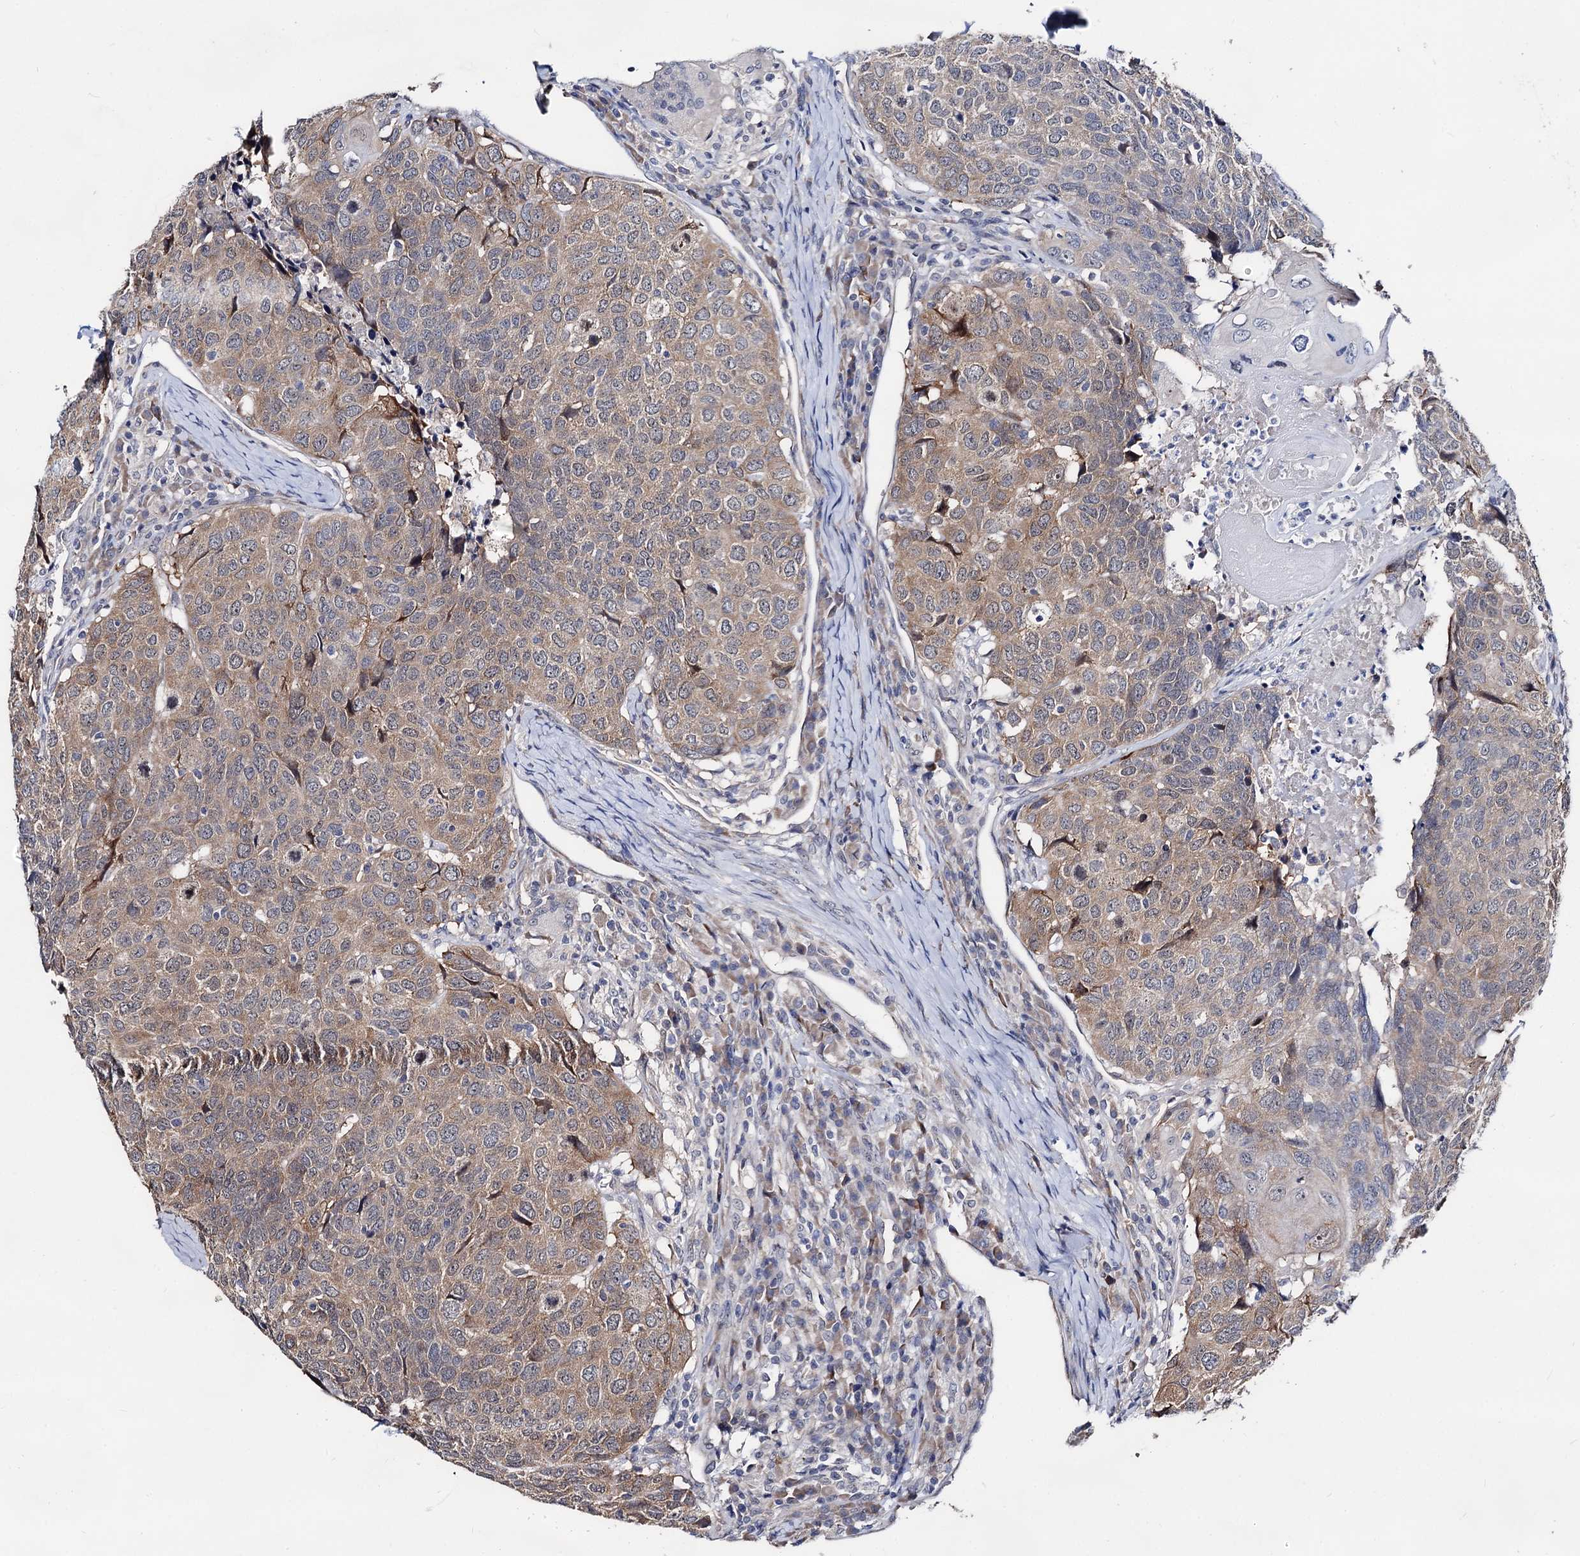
{"staining": {"intensity": "moderate", "quantity": ">75%", "location": "cytoplasmic/membranous"}, "tissue": "head and neck cancer", "cell_type": "Tumor cells", "image_type": "cancer", "snomed": [{"axis": "morphology", "description": "Squamous cell carcinoma, NOS"}, {"axis": "topography", "description": "Head-Neck"}], "caption": "Head and neck squamous cell carcinoma stained for a protein (brown) exhibits moderate cytoplasmic/membranous positive positivity in approximately >75% of tumor cells.", "gene": "CAPRIN2", "patient": {"sex": "male", "age": 66}}